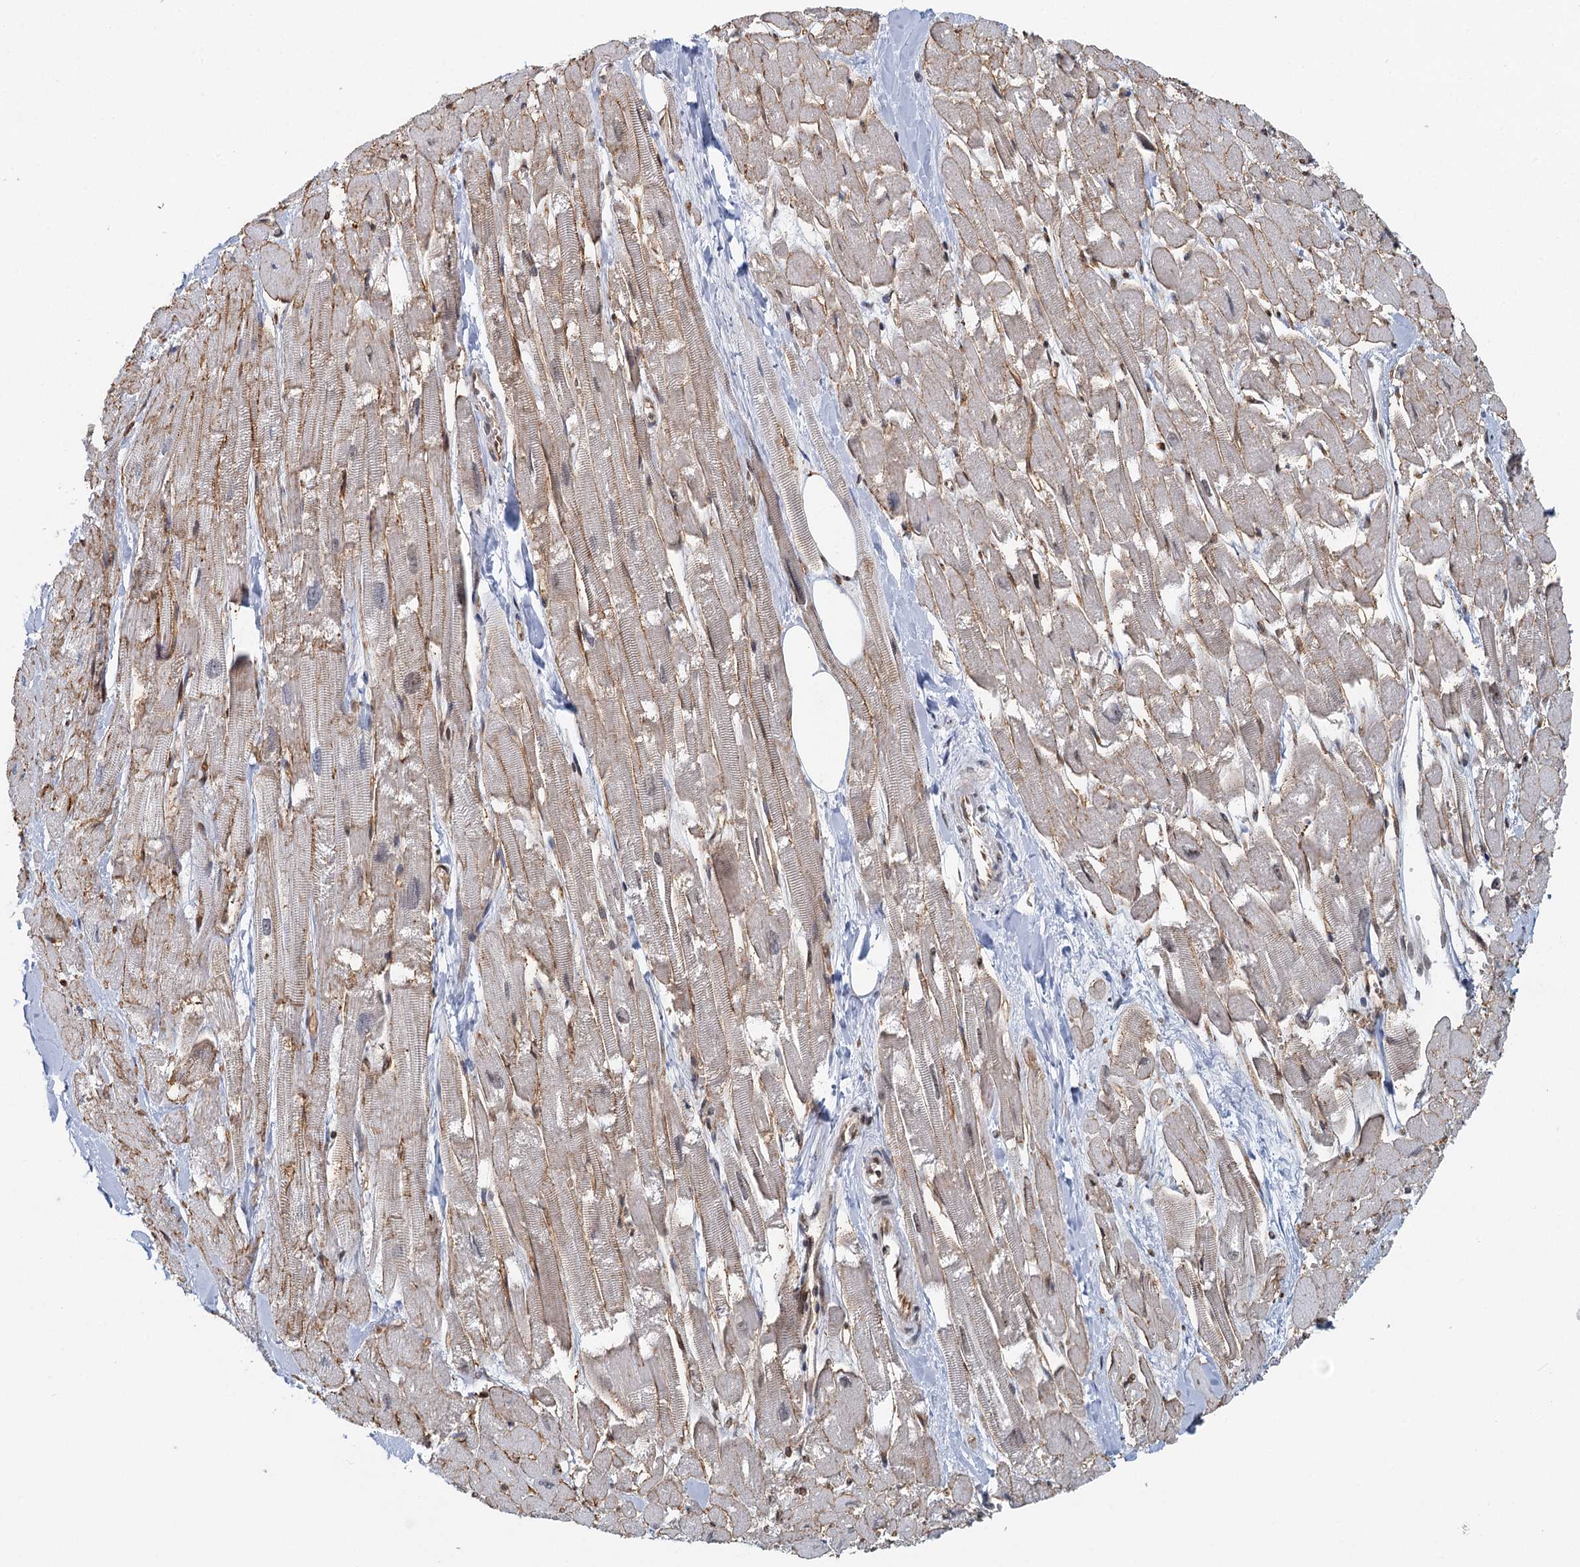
{"staining": {"intensity": "moderate", "quantity": "25%-75%", "location": "nuclear"}, "tissue": "heart muscle", "cell_type": "Cardiomyocytes", "image_type": "normal", "snomed": [{"axis": "morphology", "description": "Normal tissue, NOS"}, {"axis": "topography", "description": "Heart"}], "caption": "A photomicrograph of heart muscle stained for a protein exhibits moderate nuclear brown staining in cardiomyocytes. The staining was performed using DAB to visualize the protein expression in brown, while the nuclei were stained in blue with hematoxylin (Magnification: 20x).", "gene": "GPATCH11", "patient": {"sex": "male", "age": 54}}